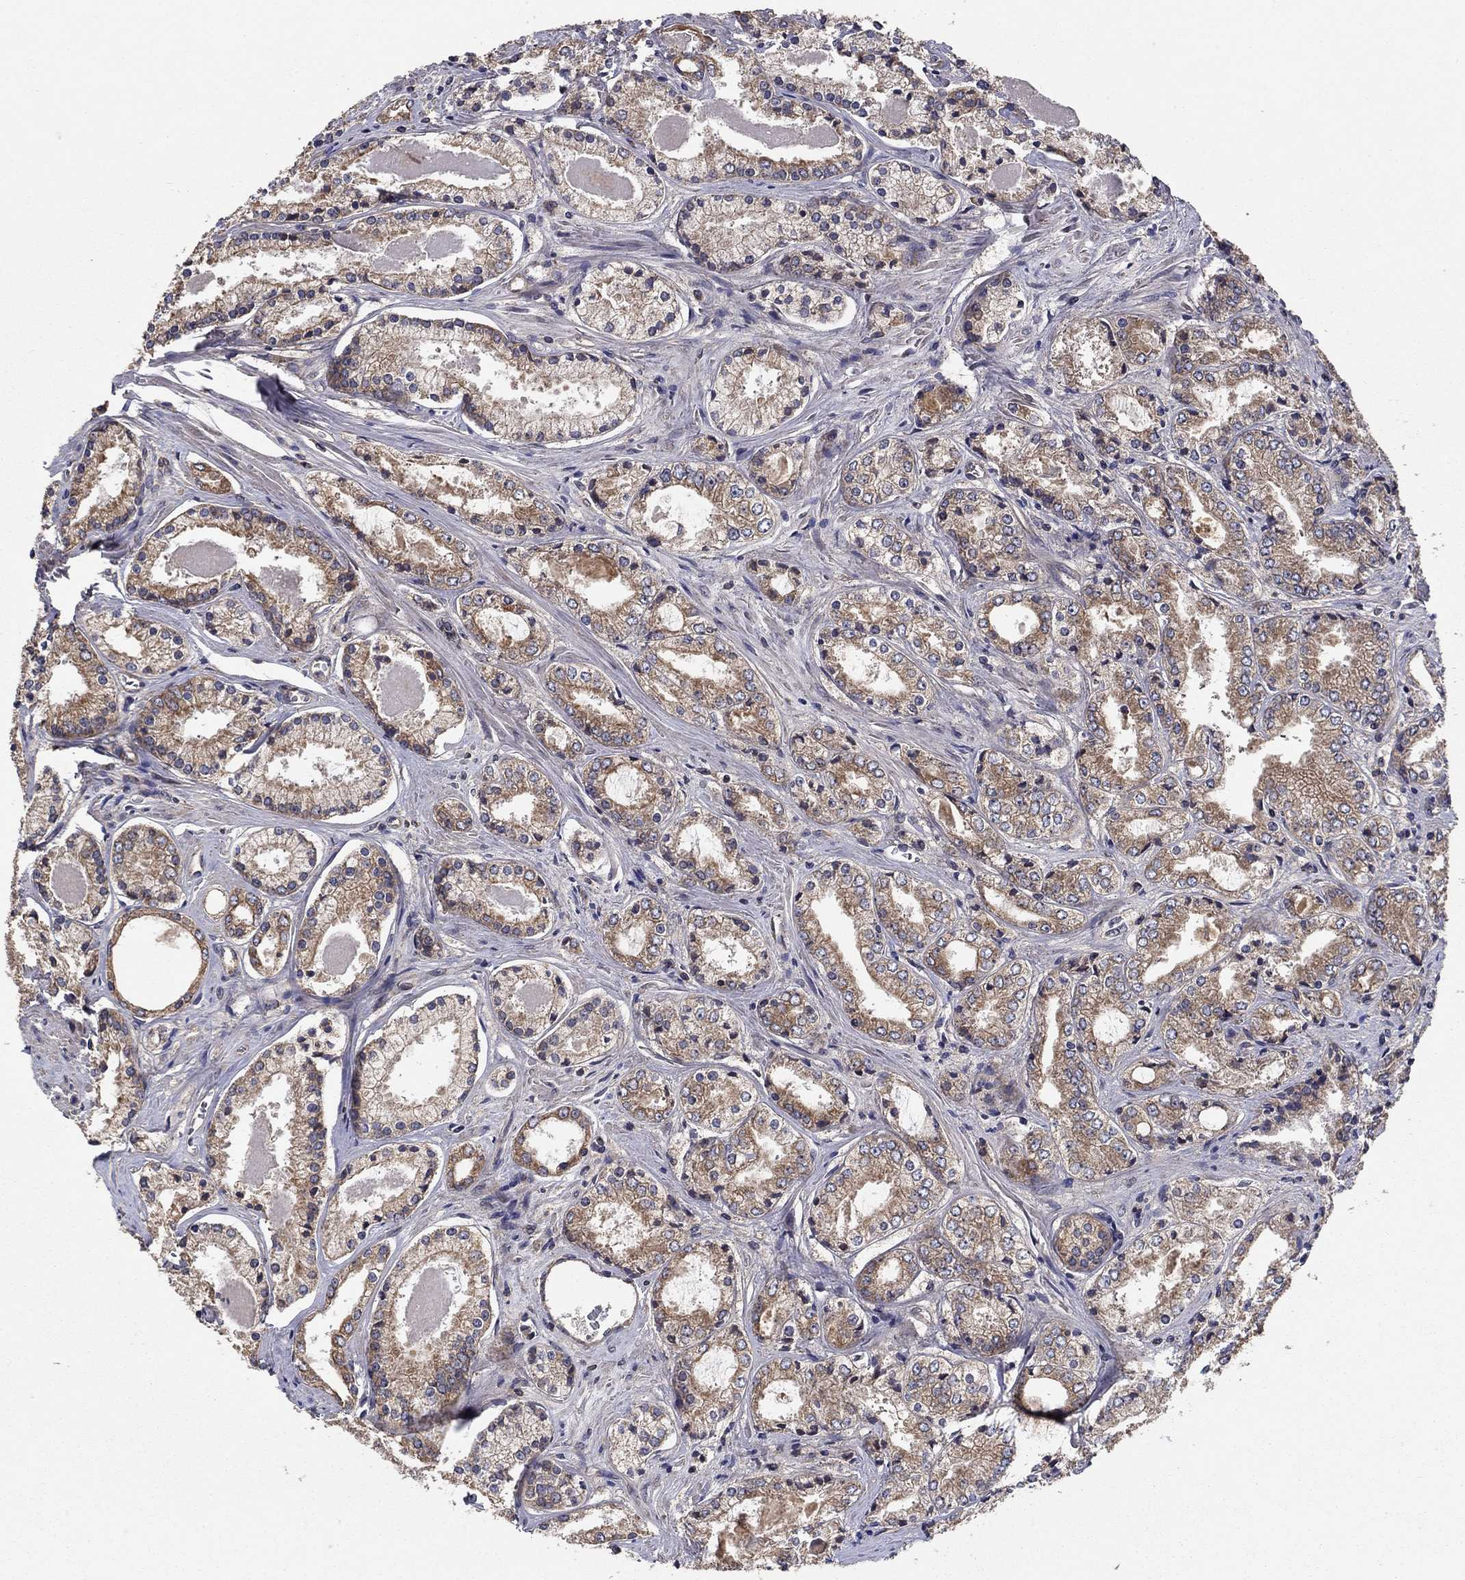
{"staining": {"intensity": "strong", "quantity": "<25%", "location": "cytoplasmic/membranous"}, "tissue": "prostate cancer", "cell_type": "Tumor cells", "image_type": "cancer", "snomed": [{"axis": "morphology", "description": "Adenocarcinoma, NOS"}, {"axis": "topography", "description": "Prostate"}], "caption": "Prostate cancer (adenocarcinoma) stained with IHC shows strong cytoplasmic/membranous staining in approximately <25% of tumor cells.", "gene": "BMERB1", "patient": {"sex": "male", "age": 72}}